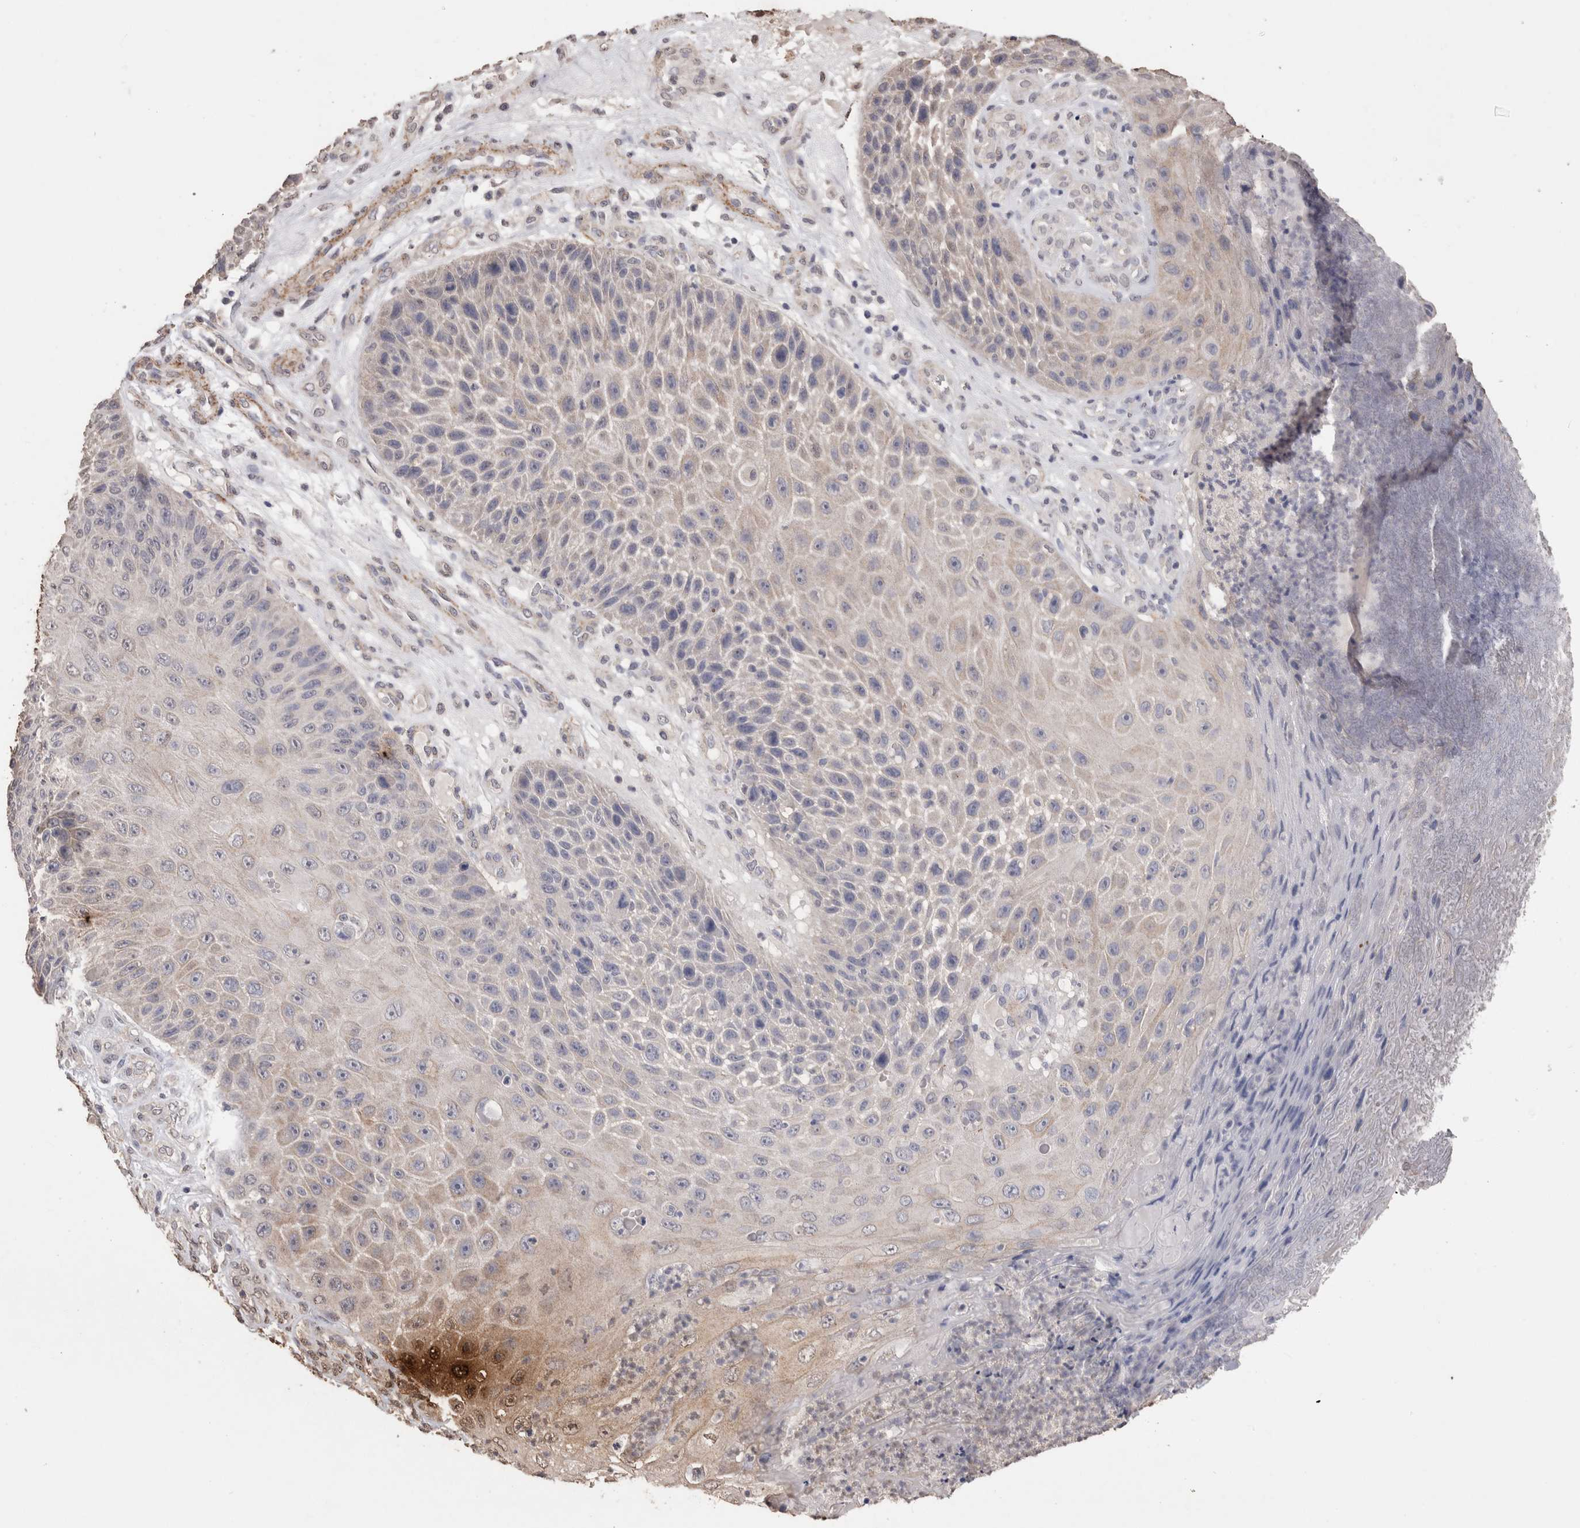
{"staining": {"intensity": "weak", "quantity": "25%-75%", "location": "cytoplasmic/membranous"}, "tissue": "skin cancer", "cell_type": "Tumor cells", "image_type": "cancer", "snomed": [{"axis": "morphology", "description": "Squamous cell carcinoma, NOS"}, {"axis": "topography", "description": "Skin"}], "caption": "Protein expression analysis of skin squamous cell carcinoma shows weak cytoplasmic/membranous expression in approximately 25%-75% of tumor cells.", "gene": "CDH6", "patient": {"sex": "female", "age": 88}}